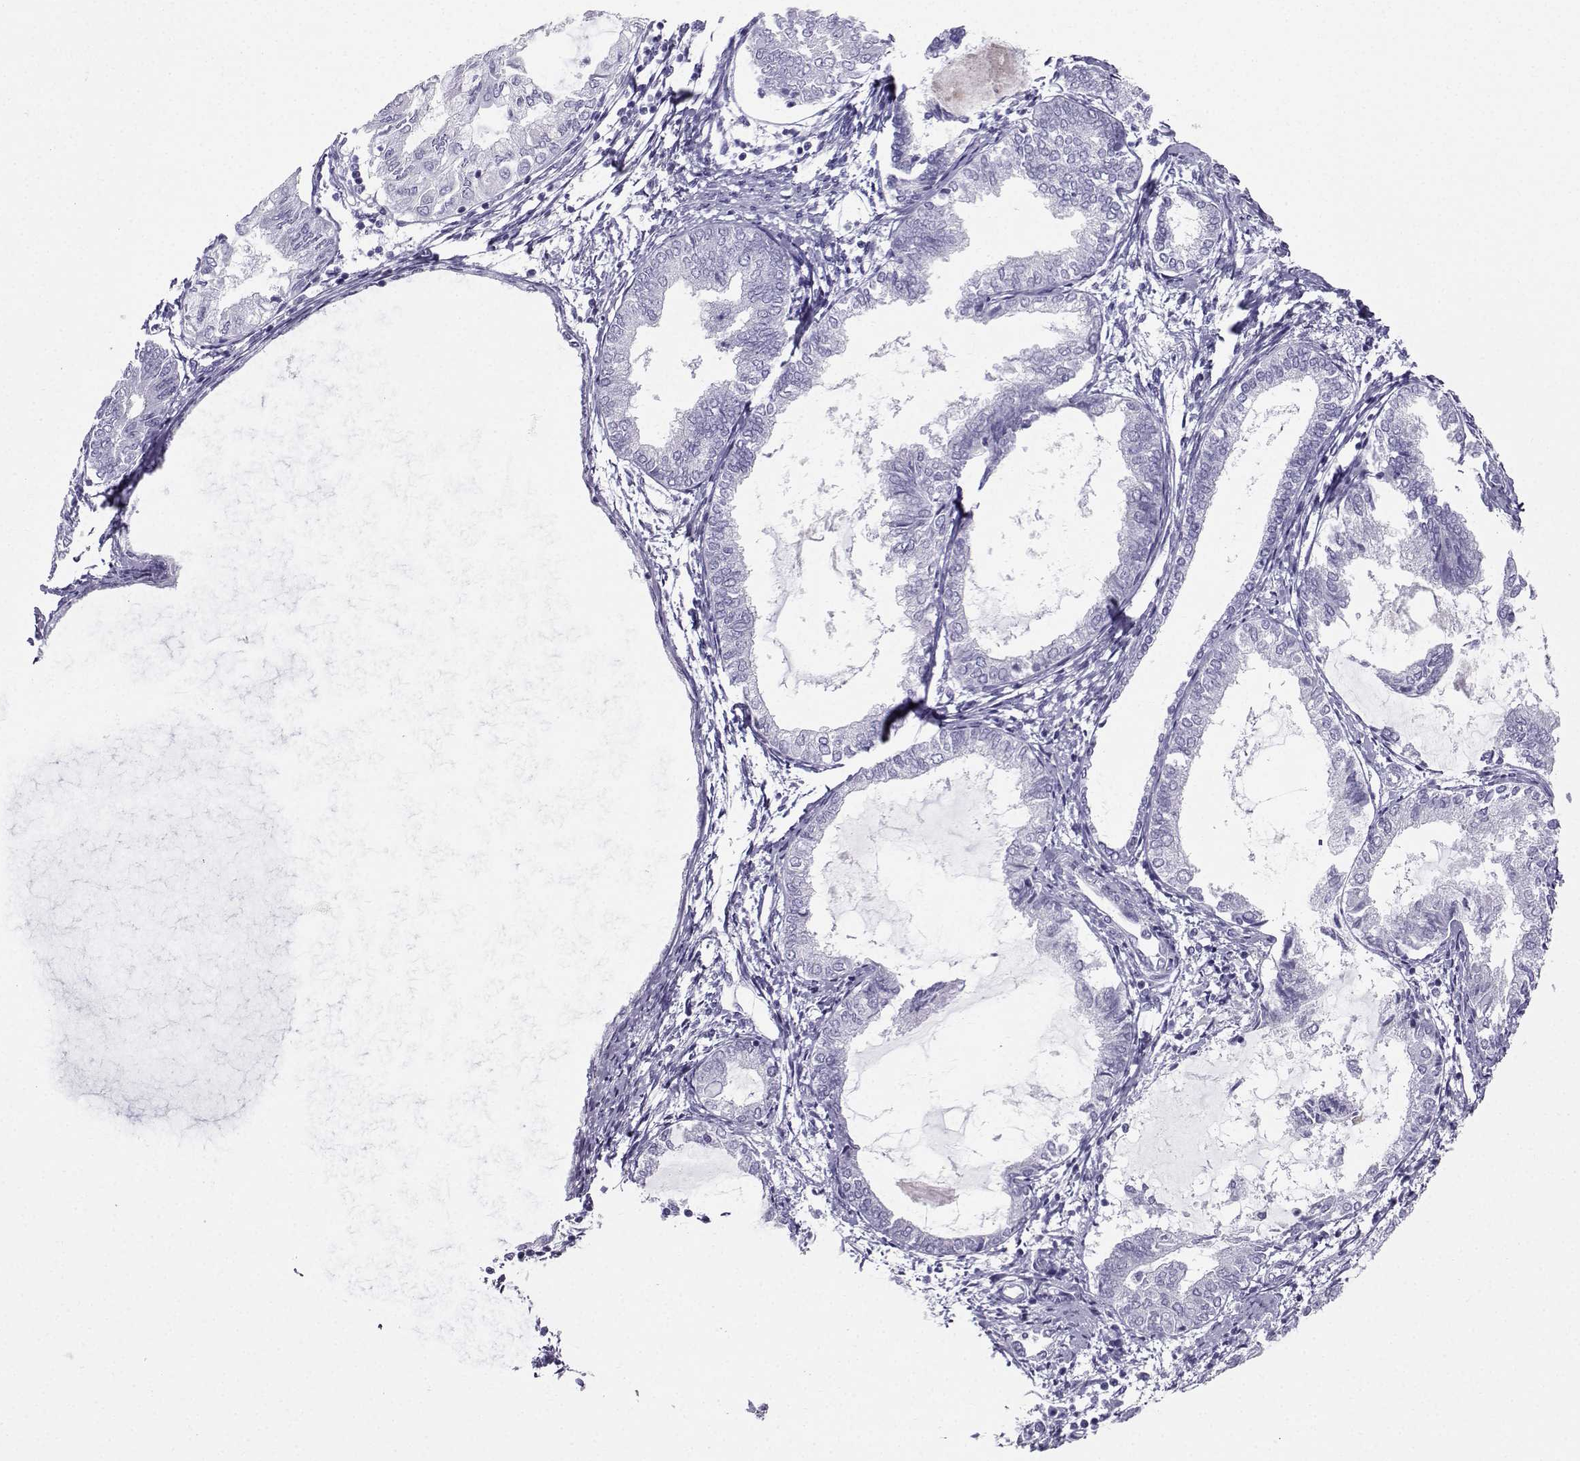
{"staining": {"intensity": "negative", "quantity": "none", "location": "none"}, "tissue": "endometrial cancer", "cell_type": "Tumor cells", "image_type": "cancer", "snomed": [{"axis": "morphology", "description": "Adenocarcinoma, NOS"}, {"axis": "topography", "description": "Endometrium"}], "caption": "Endometrial adenocarcinoma was stained to show a protein in brown. There is no significant expression in tumor cells.", "gene": "IQCD", "patient": {"sex": "female", "age": 68}}